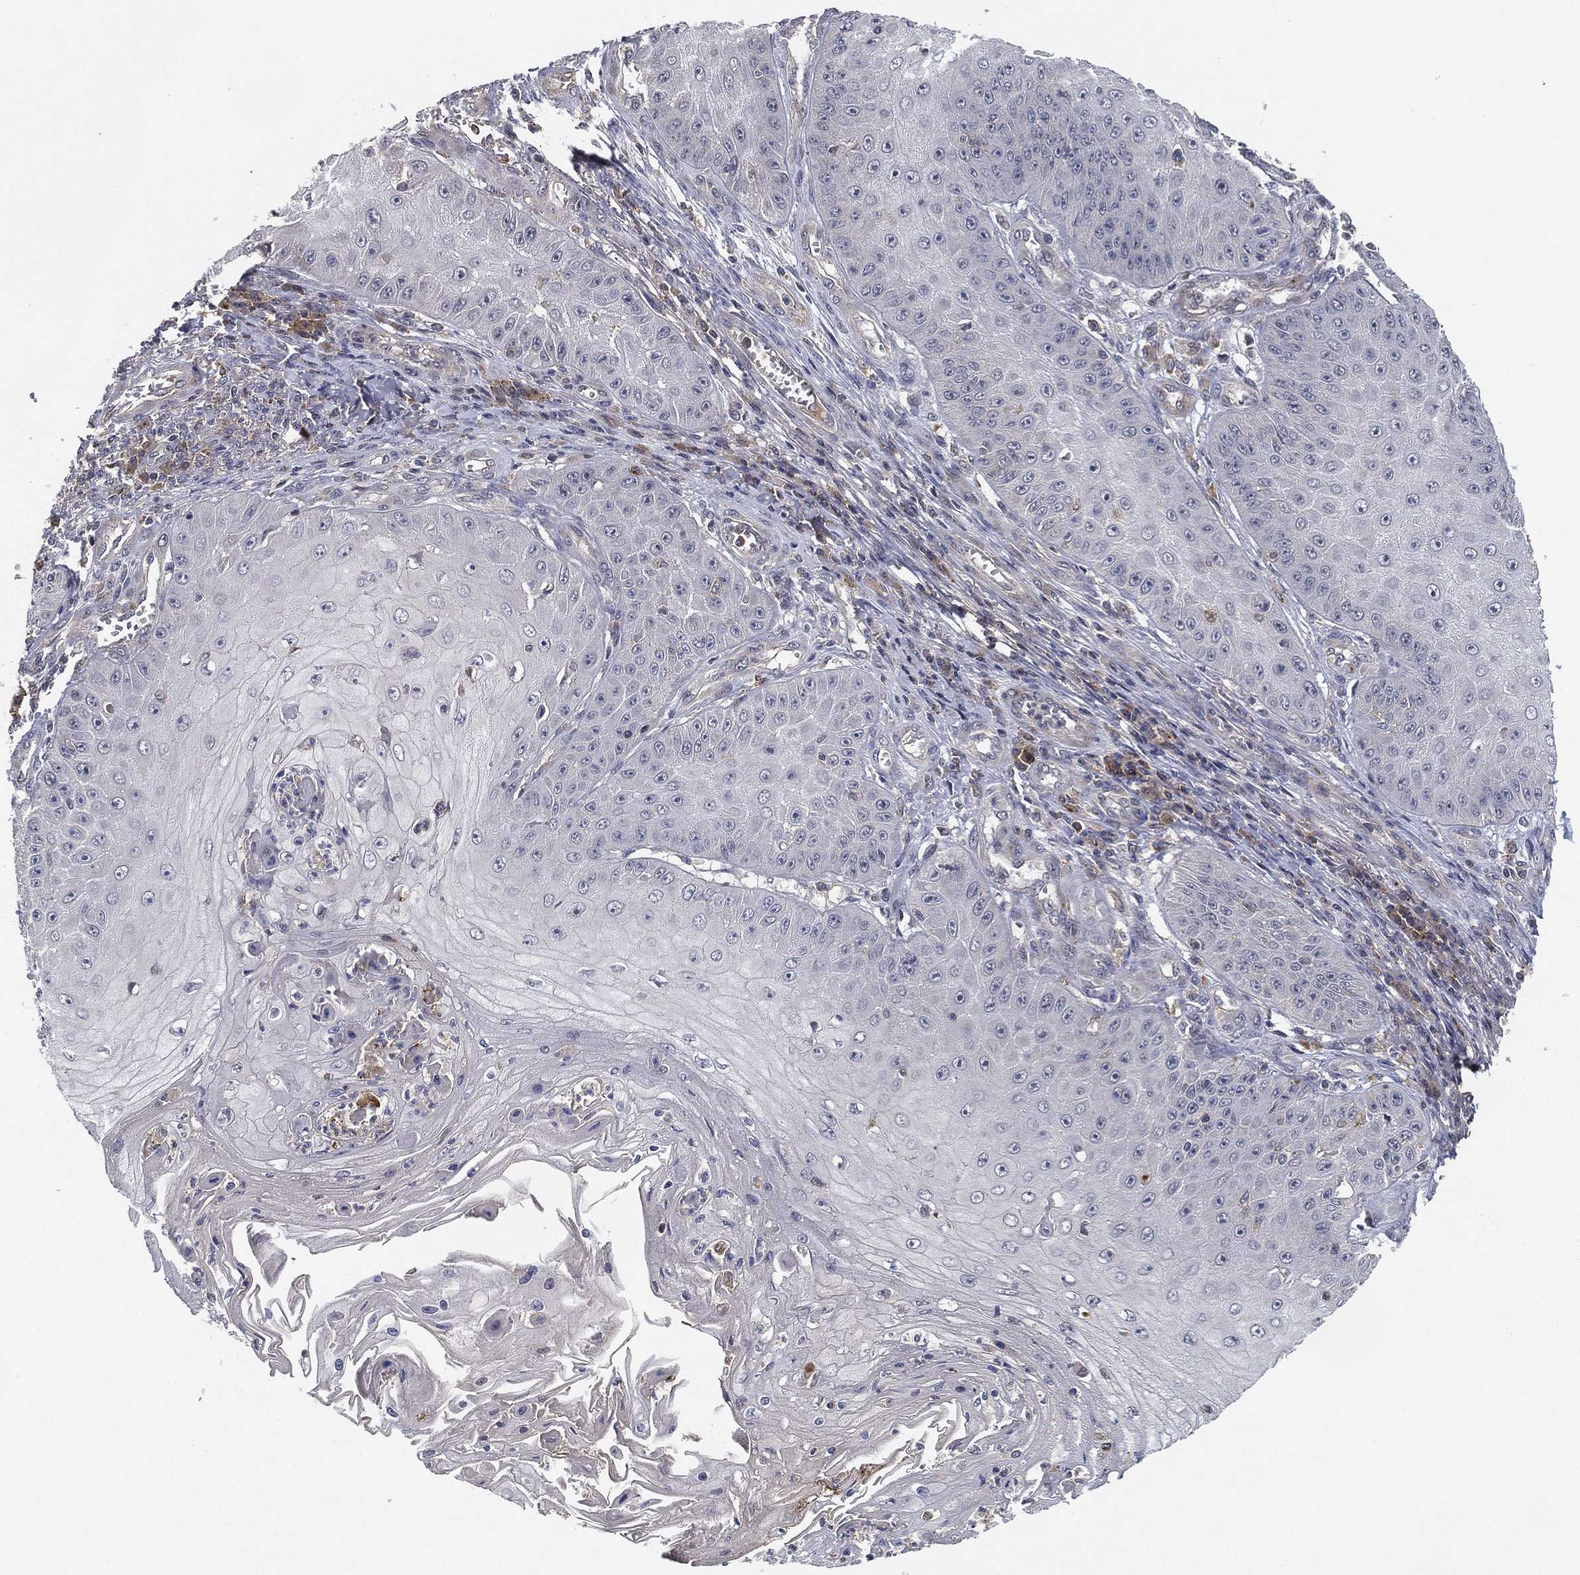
{"staining": {"intensity": "negative", "quantity": "none", "location": "none"}, "tissue": "skin cancer", "cell_type": "Tumor cells", "image_type": "cancer", "snomed": [{"axis": "morphology", "description": "Squamous cell carcinoma, NOS"}, {"axis": "topography", "description": "Skin"}], "caption": "This is a photomicrograph of IHC staining of squamous cell carcinoma (skin), which shows no staining in tumor cells. (Brightfield microscopy of DAB (3,3'-diaminobenzidine) IHC at high magnification).", "gene": "CFAP251", "patient": {"sex": "male", "age": 70}}